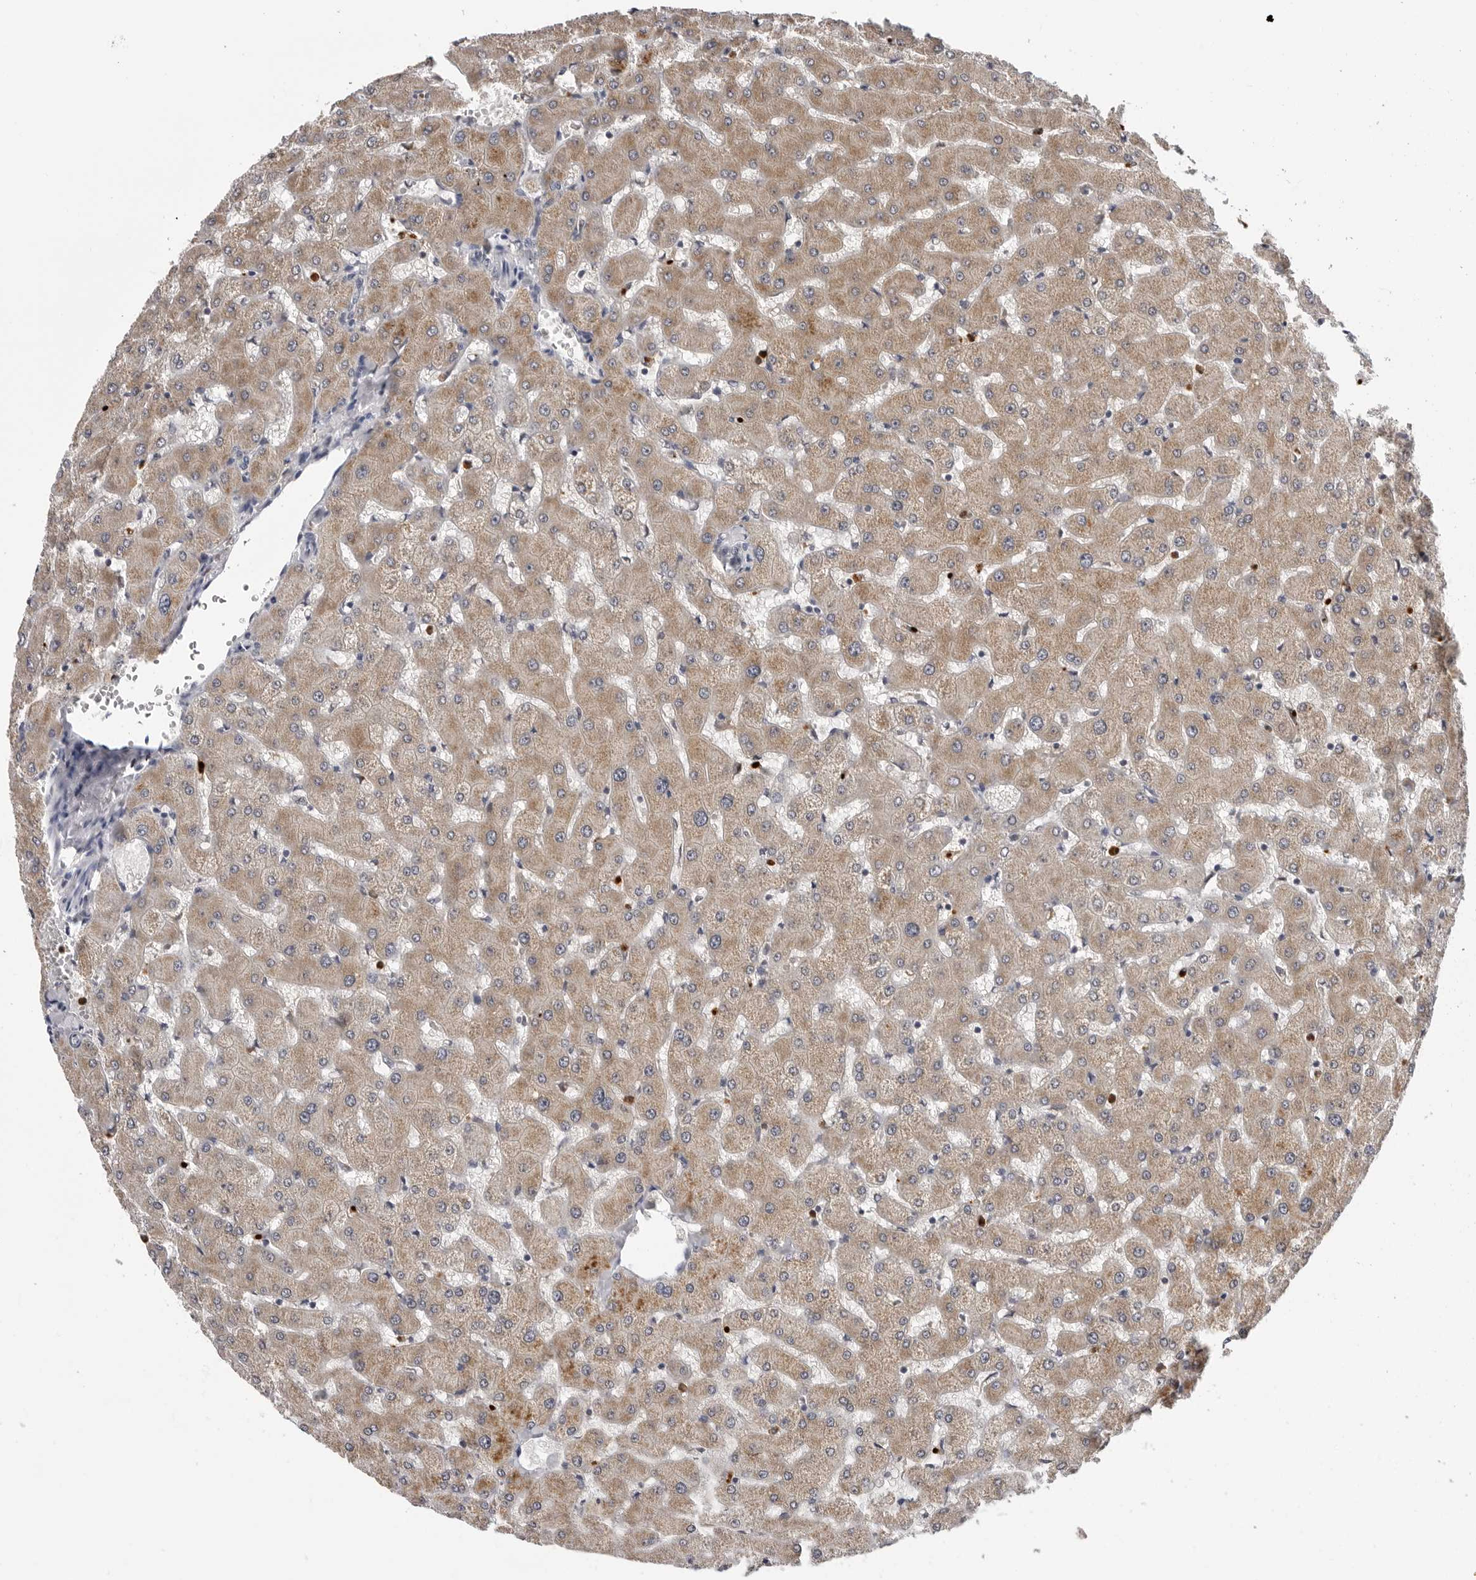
{"staining": {"intensity": "negative", "quantity": "none", "location": "none"}, "tissue": "liver", "cell_type": "Cholangiocytes", "image_type": "normal", "snomed": [{"axis": "morphology", "description": "Normal tissue, NOS"}, {"axis": "topography", "description": "Liver"}], "caption": "Cholangiocytes are negative for protein expression in unremarkable human liver. (Immunohistochemistry (ihc), brightfield microscopy, high magnification).", "gene": "TRMT13", "patient": {"sex": "female", "age": 63}}